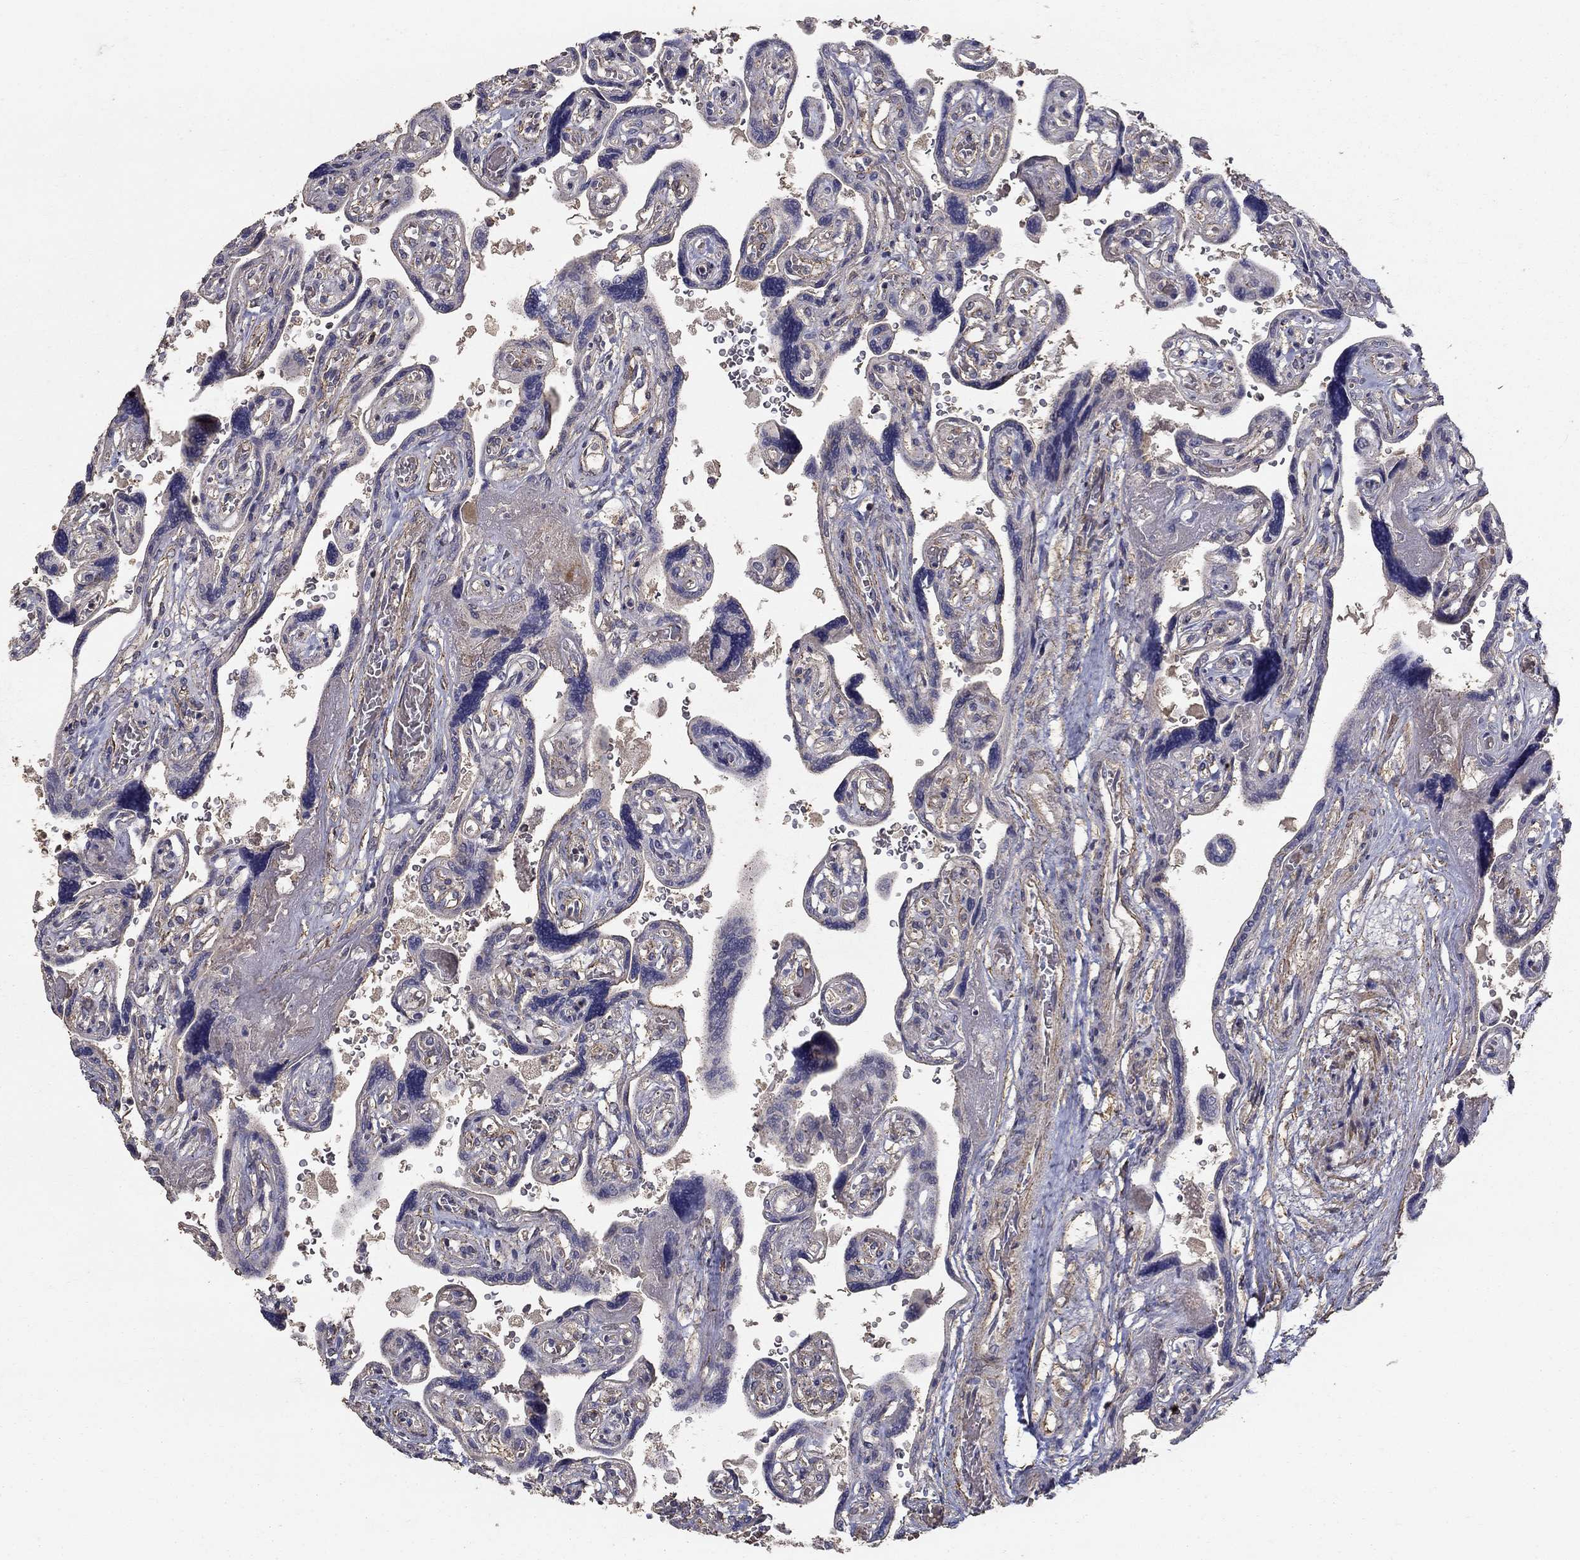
{"staining": {"intensity": "weak", "quantity": "25%-75%", "location": "cytoplasmic/membranous"}, "tissue": "placenta", "cell_type": "Decidual cells", "image_type": "normal", "snomed": [{"axis": "morphology", "description": "Normal tissue, NOS"}, {"axis": "topography", "description": "Placenta"}], "caption": "Immunohistochemical staining of unremarkable human placenta demonstrates weak cytoplasmic/membranous protein expression in about 25%-75% of decidual cells.", "gene": "MPP2", "patient": {"sex": "female", "age": 32}}